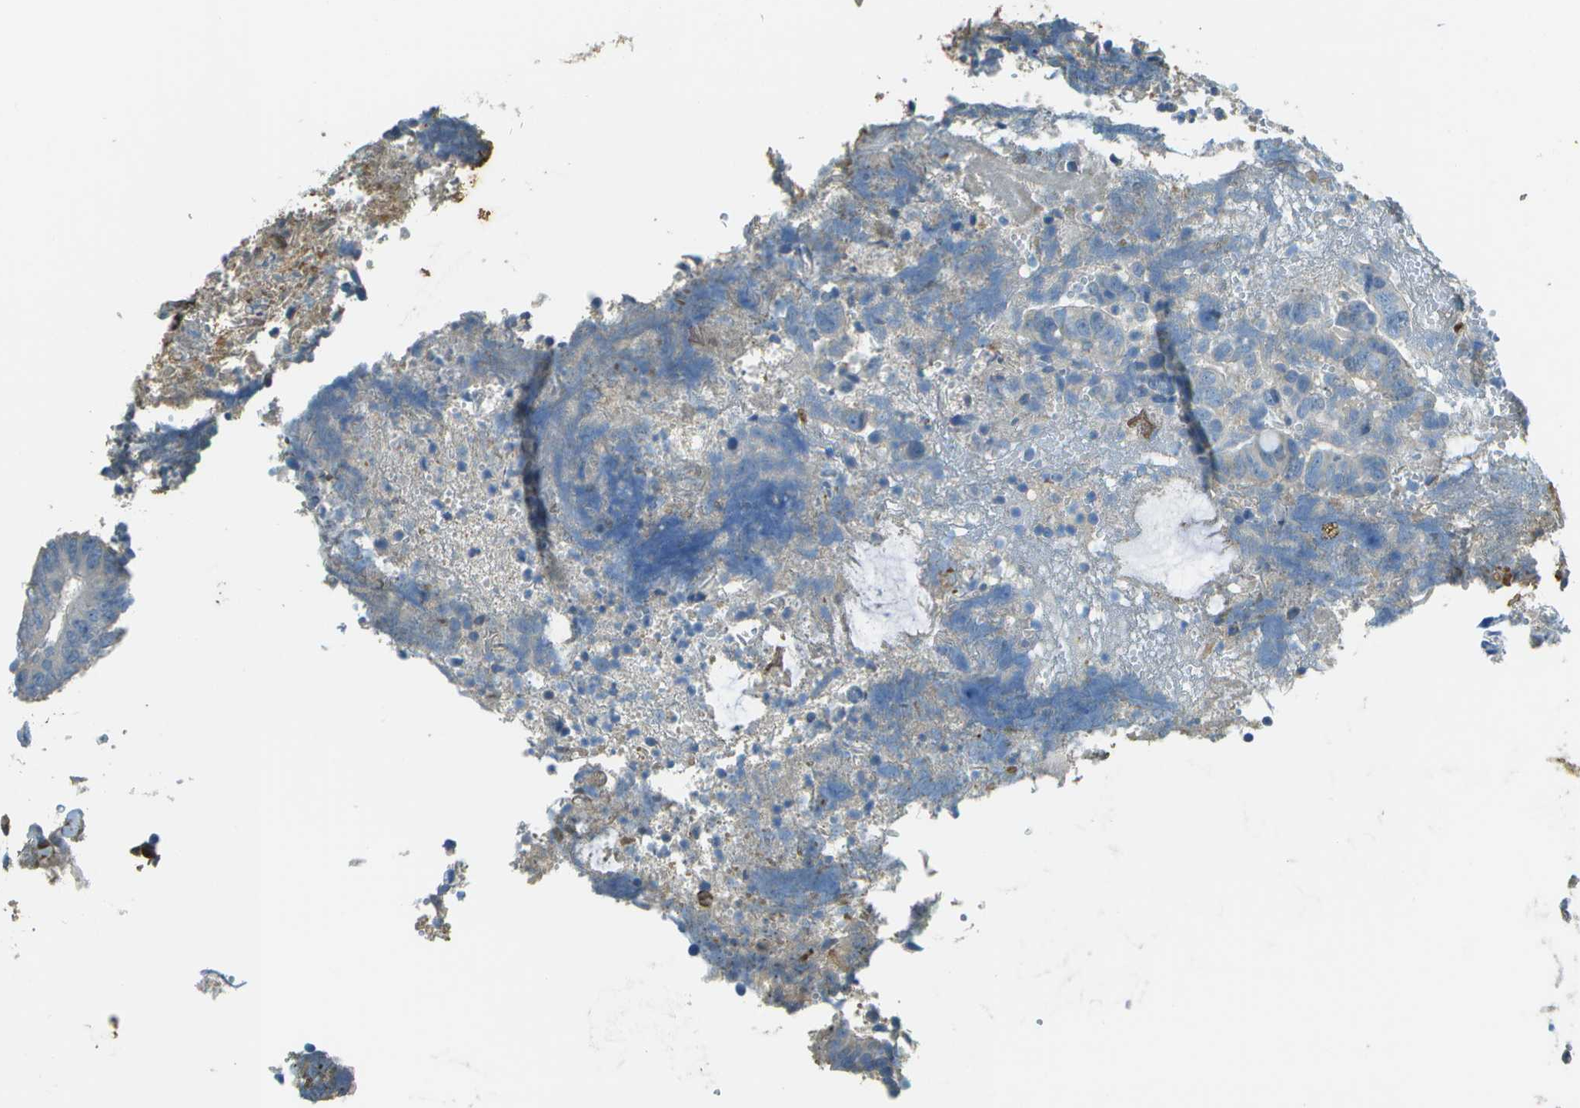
{"staining": {"intensity": "negative", "quantity": "none", "location": "none"}, "tissue": "colorectal cancer", "cell_type": "Tumor cells", "image_type": "cancer", "snomed": [{"axis": "morphology", "description": "Adenocarcinoma, NOS"}, {"axis": "topography", "description": "Rectum"}], "caption": "There is no significant staining in tumor cells of colorectal cancer (adenocarcinoma).", "gene": "DCN", "patient": {"sex": "male", "age": 72}}